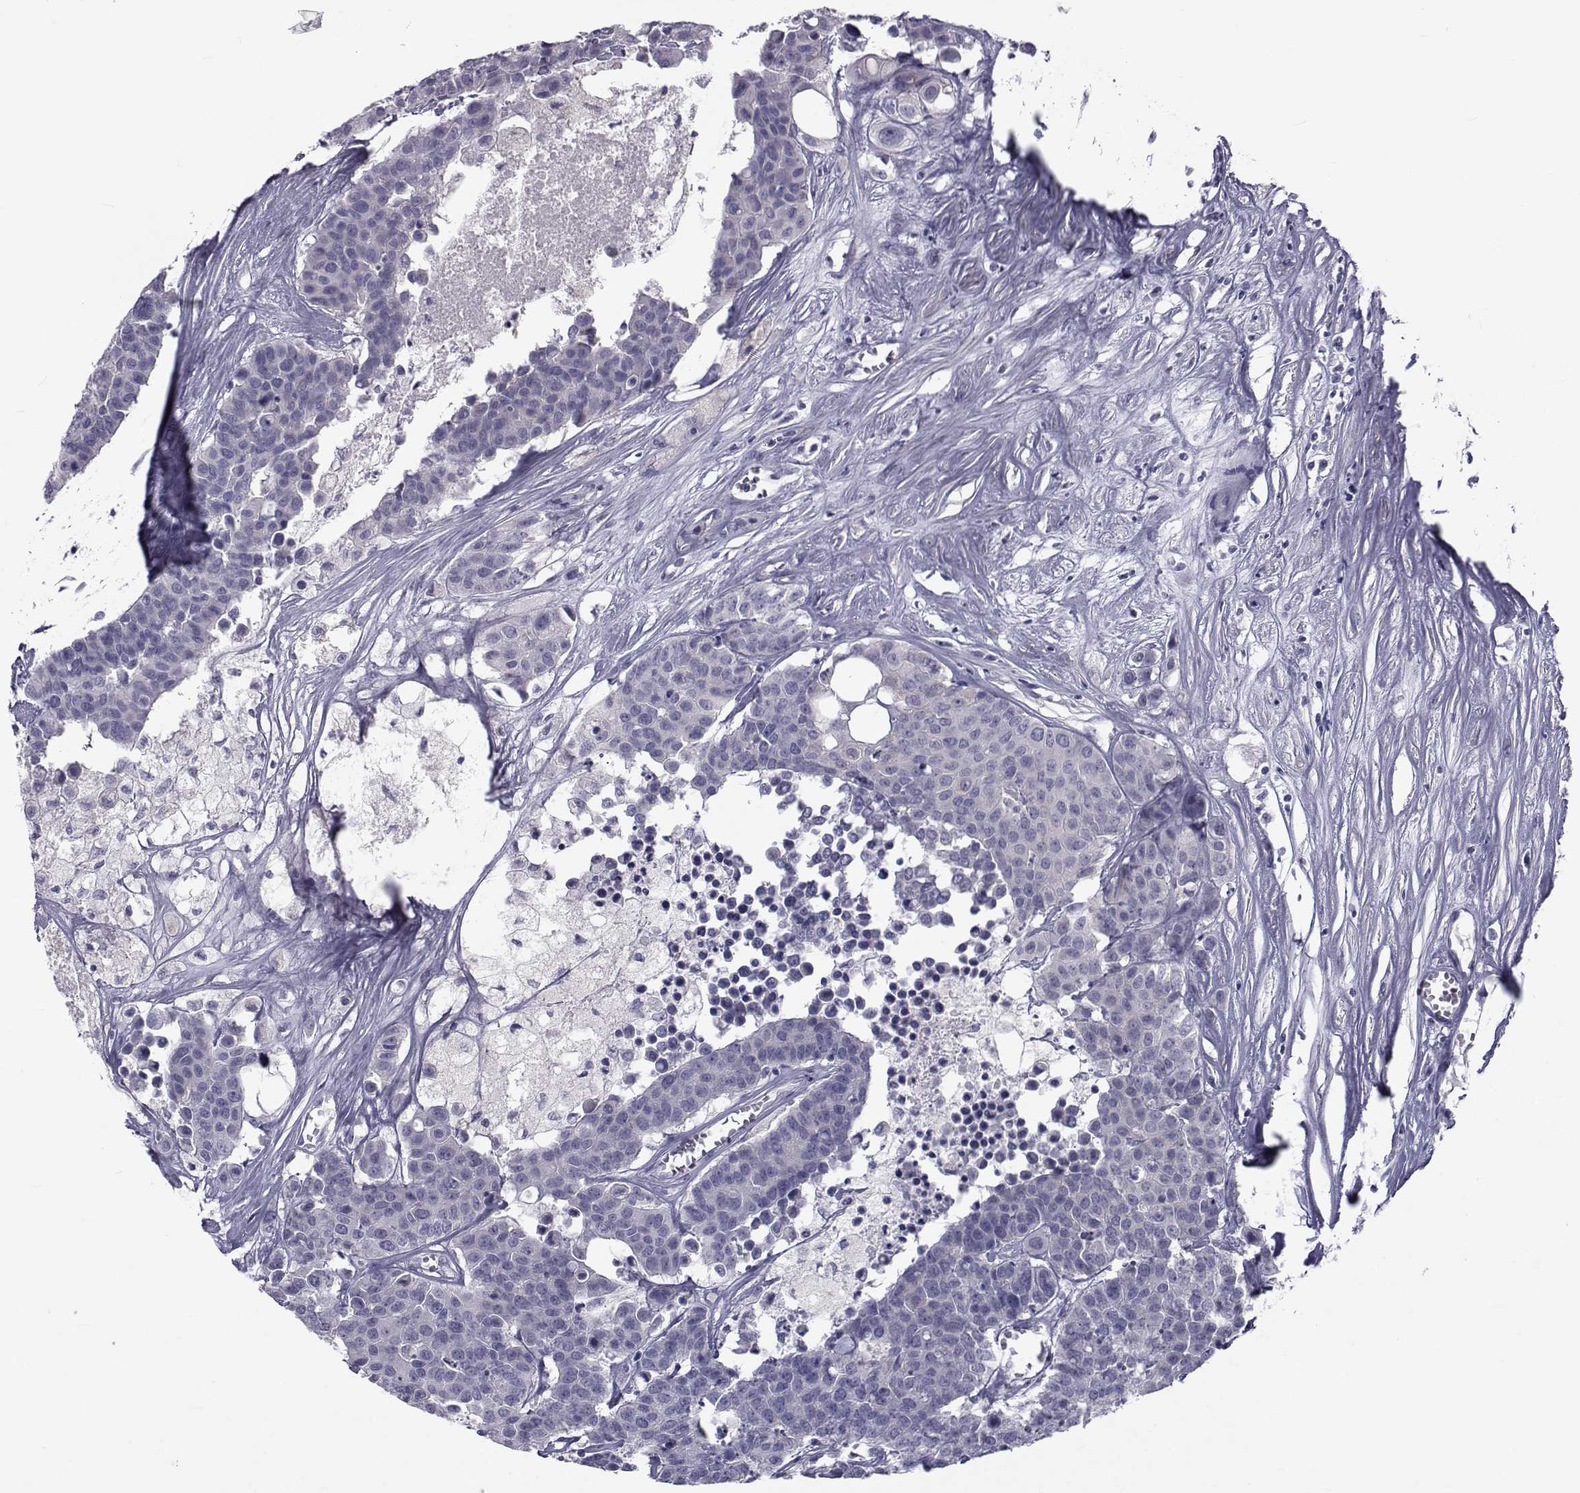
{"staining": {"intensity": "negative", "quantity": "none", "location": "none"}, "tissue": "carcinoid", "cell_type": "Tumor cells", "image_type": "cancer", "snomed": [{"axis": "morphology", "description": "Carcinoid, malignant, NOS"}, {"axis": "topography", "description": "Colon"}], "caption": "Carcinoid was stained to show a protein in brown. There is no significant staining in tumor cells.", "gene": "FDXR", "patient": {"sex": "male", "age": 81}}